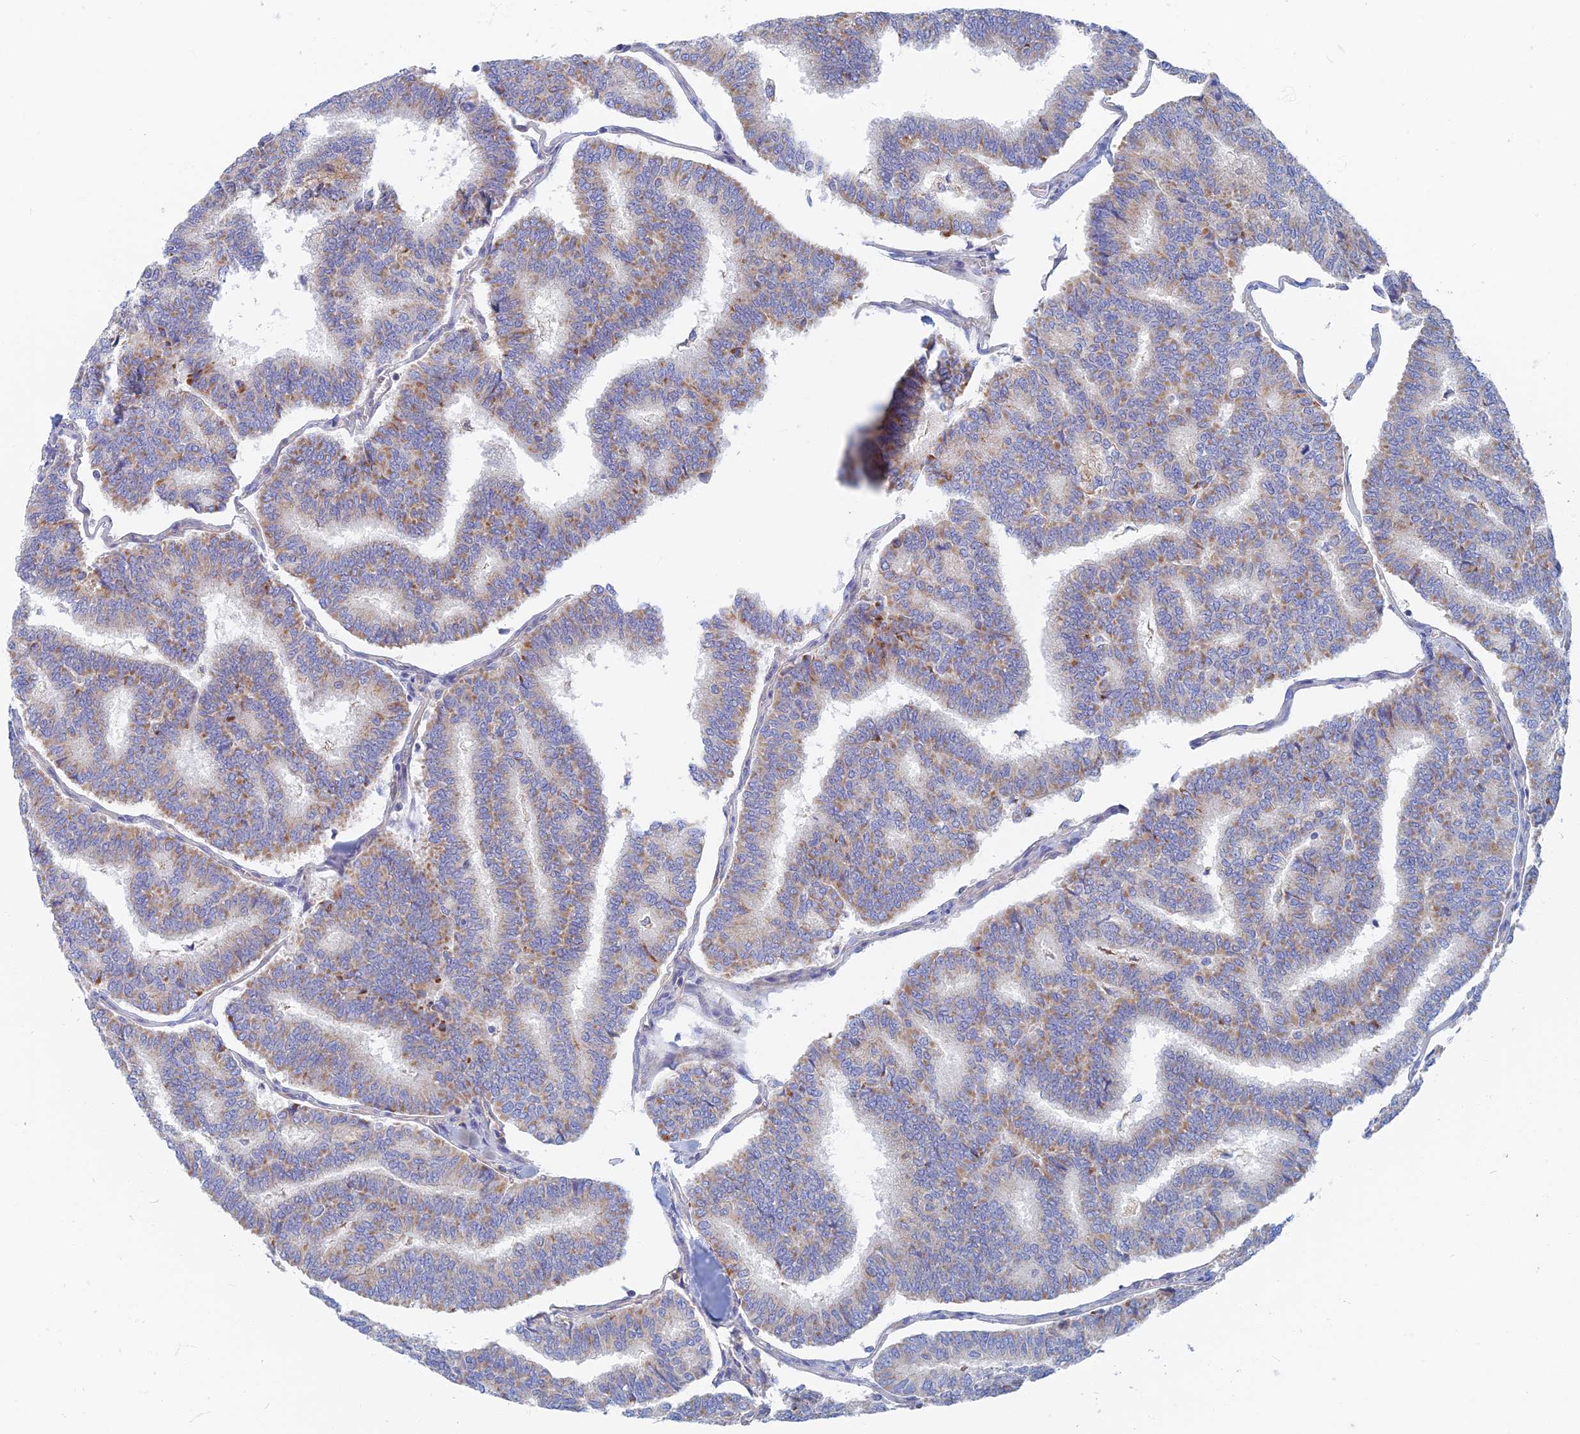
{"staining": {"intensity": "weak", "quantity": "25%-75%", "location": "cytoplasmic/membranous"}, "tissue": "thyroid cancer", "cell_type": "Tumor cells", "image_type": "cancer", "snomed": [{"axis": "morphology", "description": "Papillary adenocarcinoma, NOS"}, {"axis": "topography", "description": "Thyroid gland"}], "caption": "Thyroid cancer tissue demonstrates weak cytoplasmic/membranous staining in approximately 25%-75% of tumor cells, visualized by immunohistochemistry.", "gene": "TMEM44", "patient": {"sex": "female", "age": 35}}